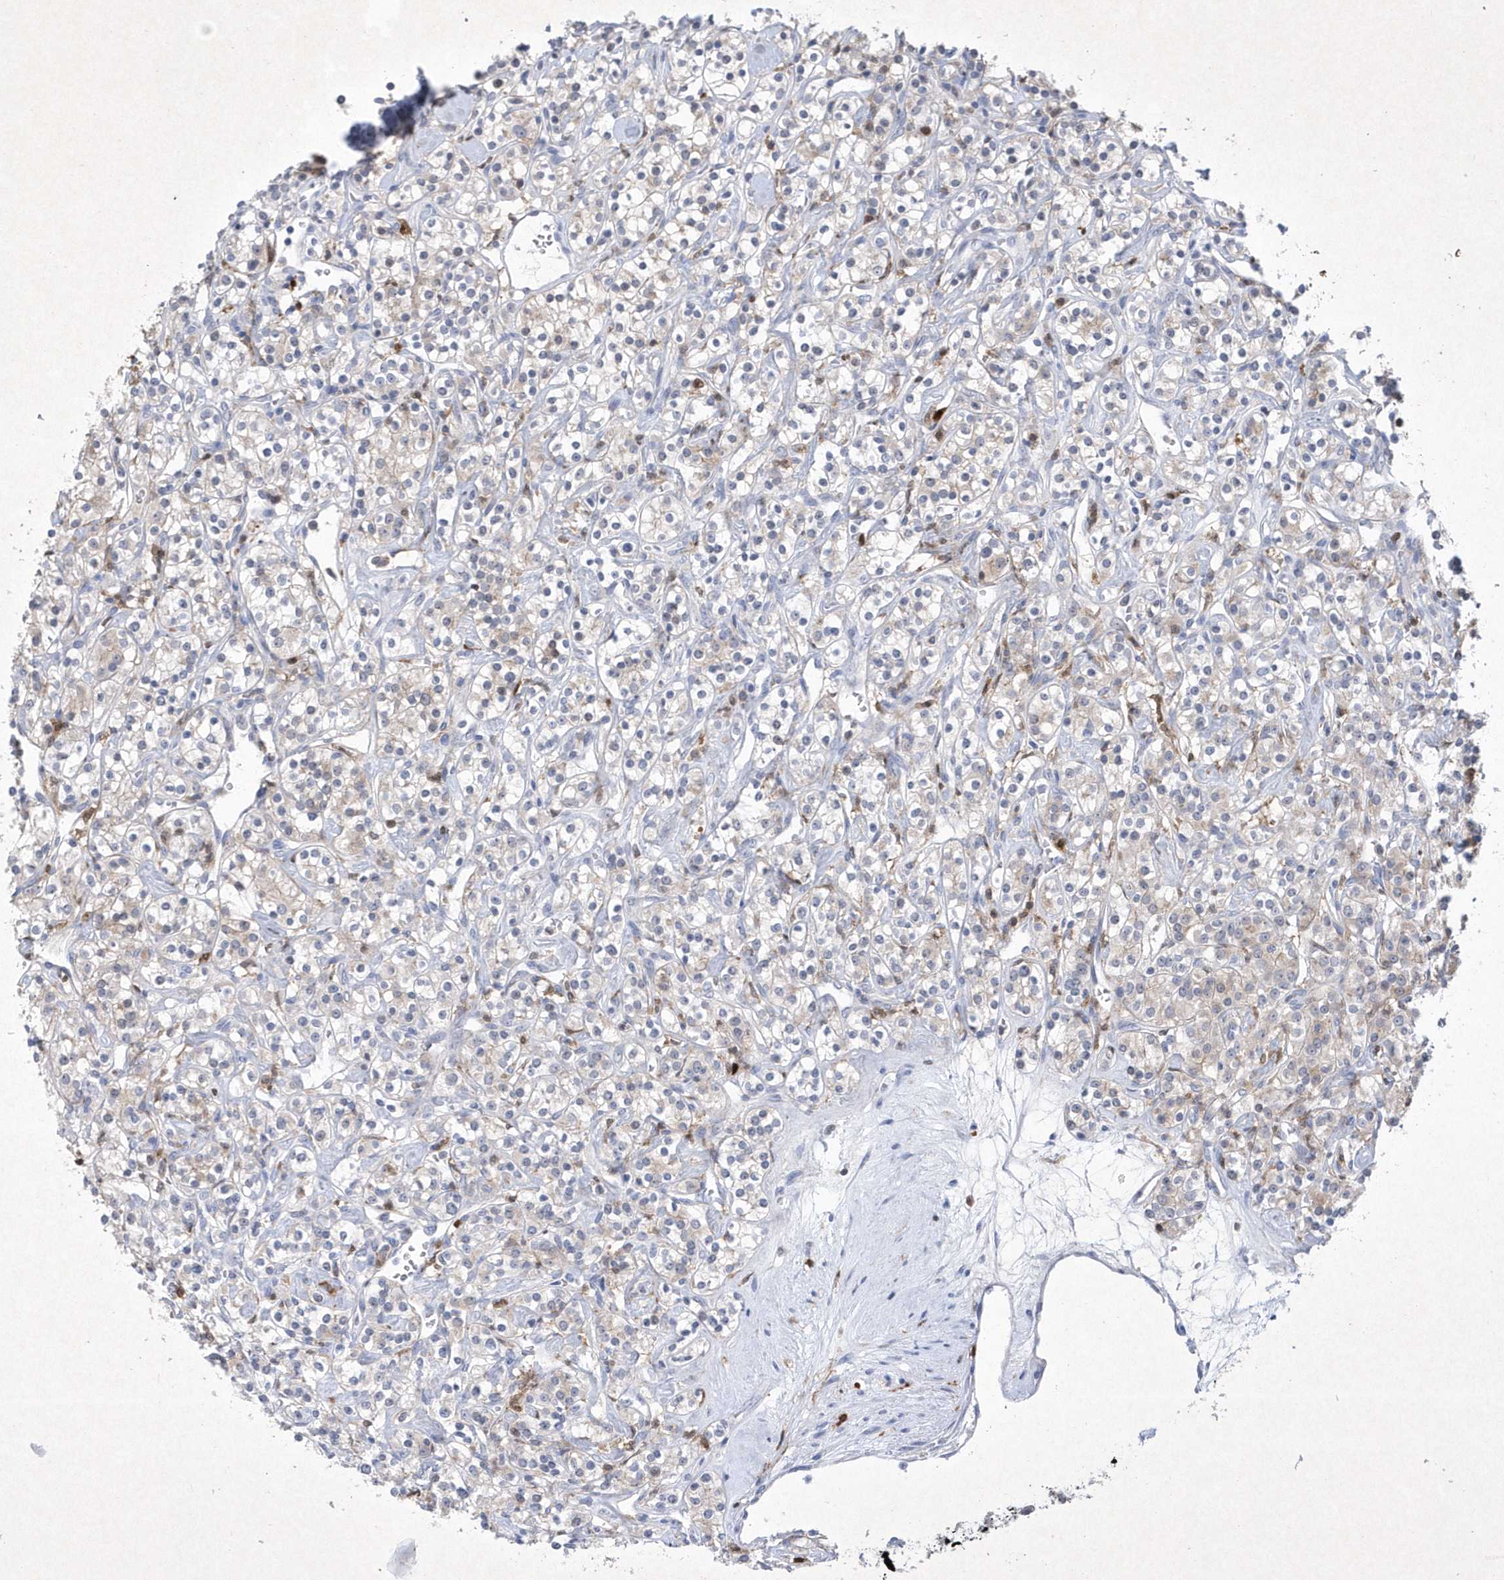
{"staining": {"intensity": "negative", "quantity": "none", "location": "none"}, "tissue": "renal cancer", "cell_type": "Tumor cells", "image_type": "cancer", "snomed": [{"axis": "morphology", "description": "Adenocarcinoma, NOS"}, {"axis": "topography", "description": "Kidney"}], "caption": "Immunohistochemical staining of renal cancer (adenocarcinoma) demonstrates no significant staining in tumor cells.", "gene": "BHLHA15", "patient": {"sex": "male", "age": 77}}